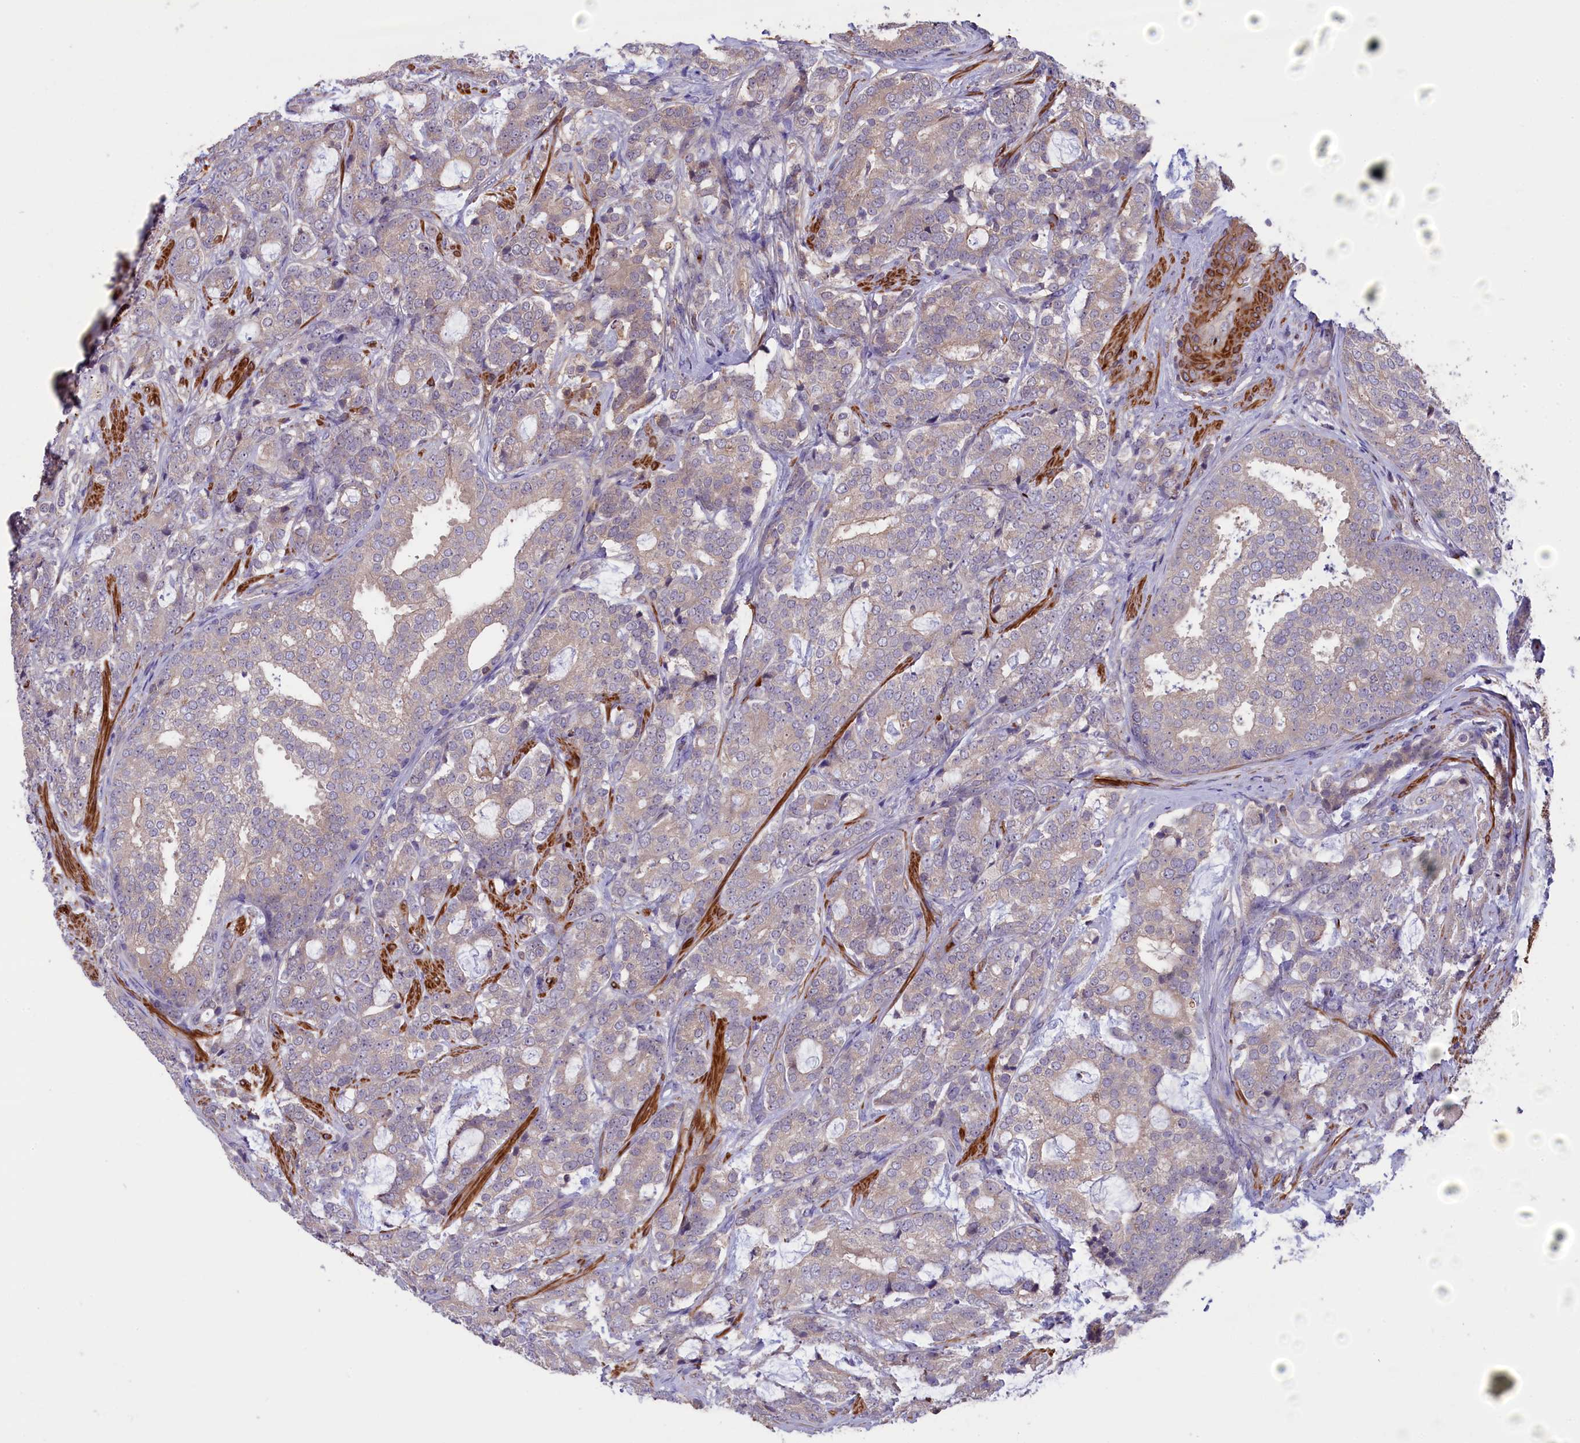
{"staining": {"intensity": "weak", "quantity": ">75%", "location": "cytoplasmic/membranous"}, "tissue": "prostate cancer", "cell_type": "Tumor cells", "image_type": "cancer", "snomed": [{"axis": "morphology", "description": "Adenocarcinoma, High grade"}, {"axis": "topography", "description": "Prostate"}], "caption": "Human prostate cancer (adenocarcinoma (high-grade)) stained for a protein (brown) reveals weak cytoplasmic/membranous positive positivity in approximately >75% of tumor cells.", "gene": "HEATR3", "patient": {"sex": "male", "age": 67}}